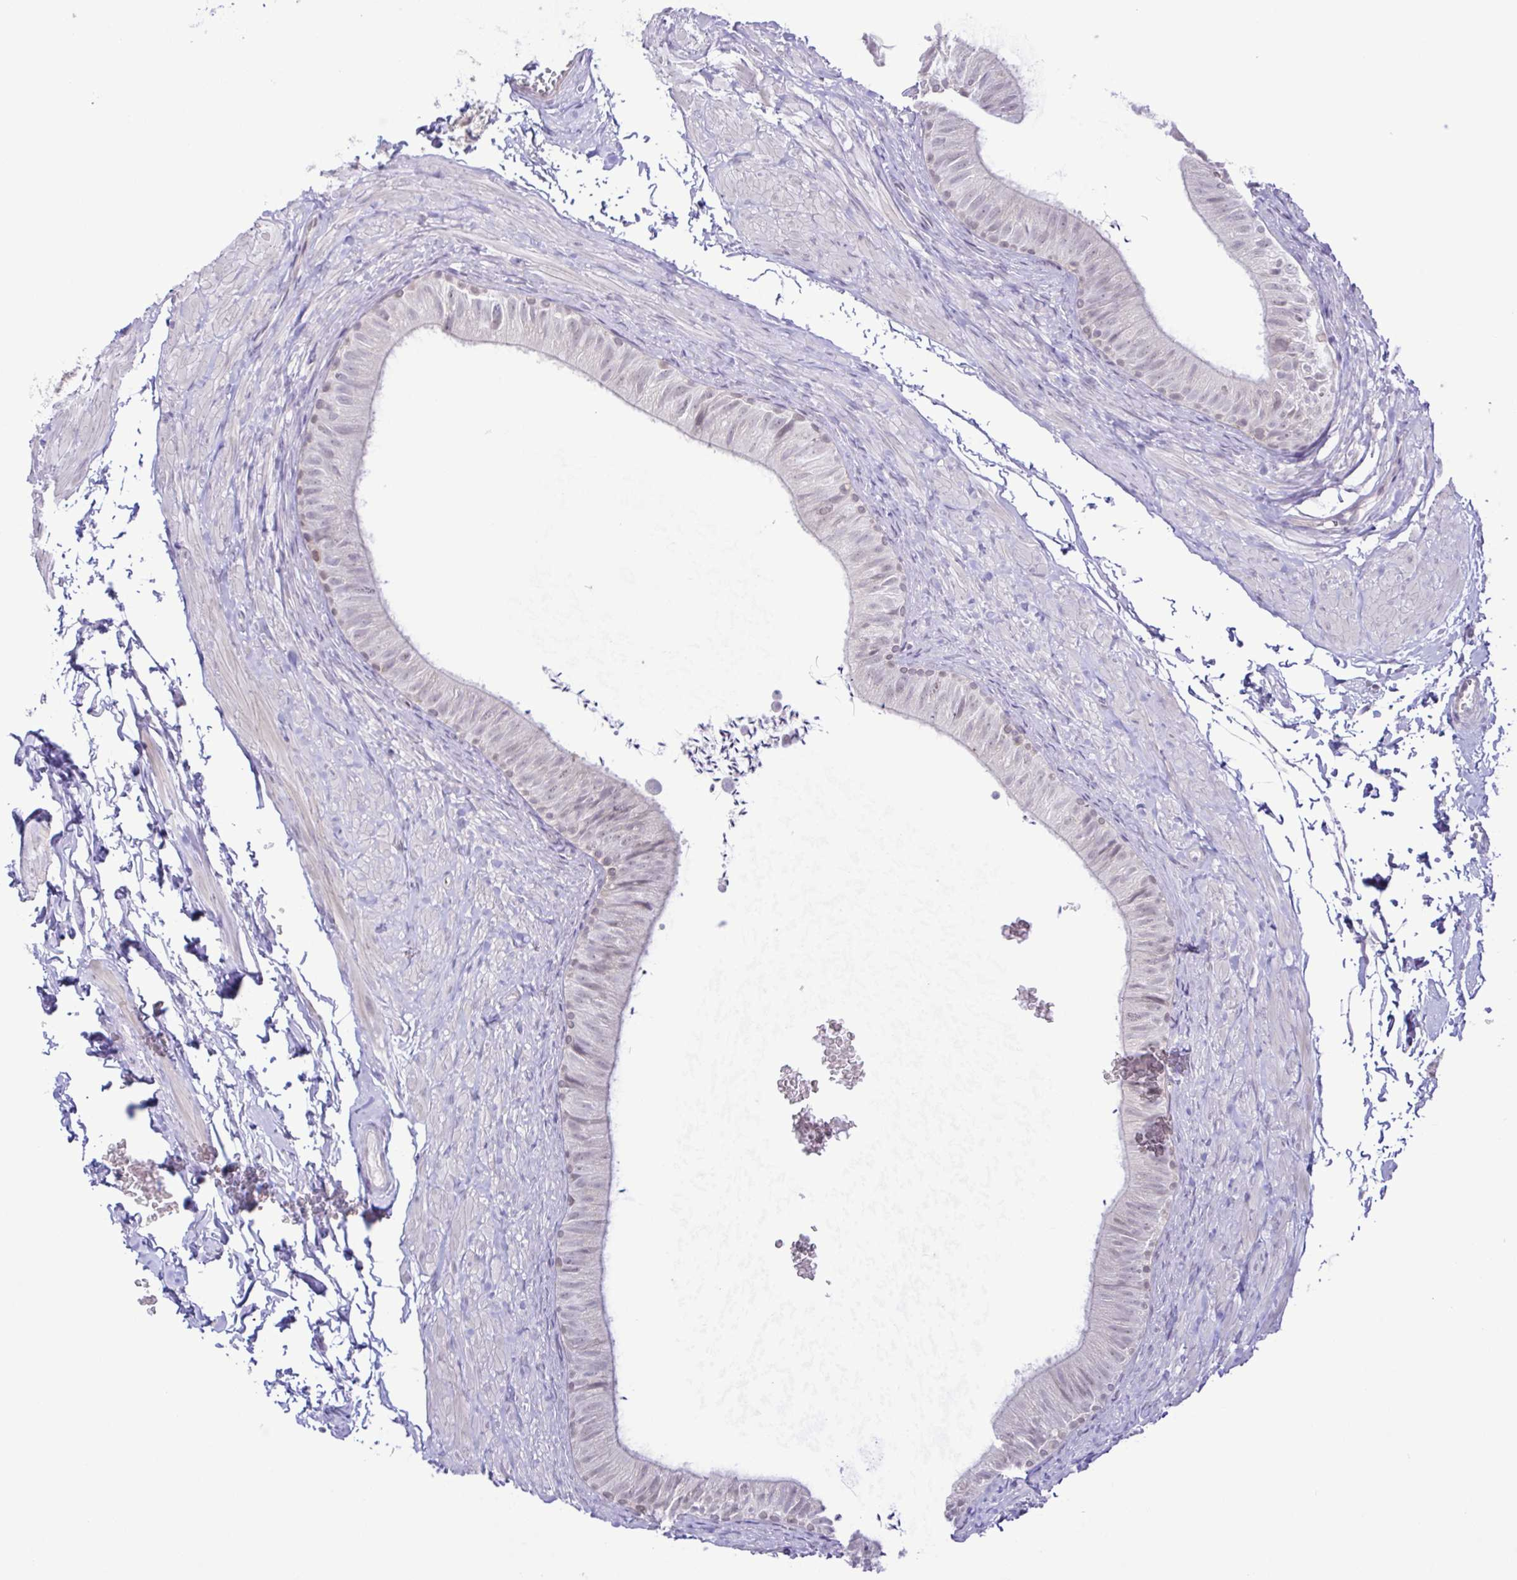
{"staining": {"intensity": "moderate", "quantity": "<25%", "location": "nuclear"}, "tissue": "epididymis", "cell_type": "Glandular cells", "image_type": "normal", "snomed": [{"axis": "morphology", "description": "Normal tissue, NOS"}, {"axis": "topography", "description": "Epididymis, spermatic cord, NOS"}, {"axis": "topography", "description": "Epididymis"}, {"axis": "topography", "description": "Peripheral nerve tissue"}], "caption": "Glandular cells show moderate nuclear expression in about <25% of cells in unremarkable epididymis. (brown staining indicates protein expression, while blue staining denotes nuclei).", "gene": "IL1RN", "patient": {"sex": "male", "age": 29}}